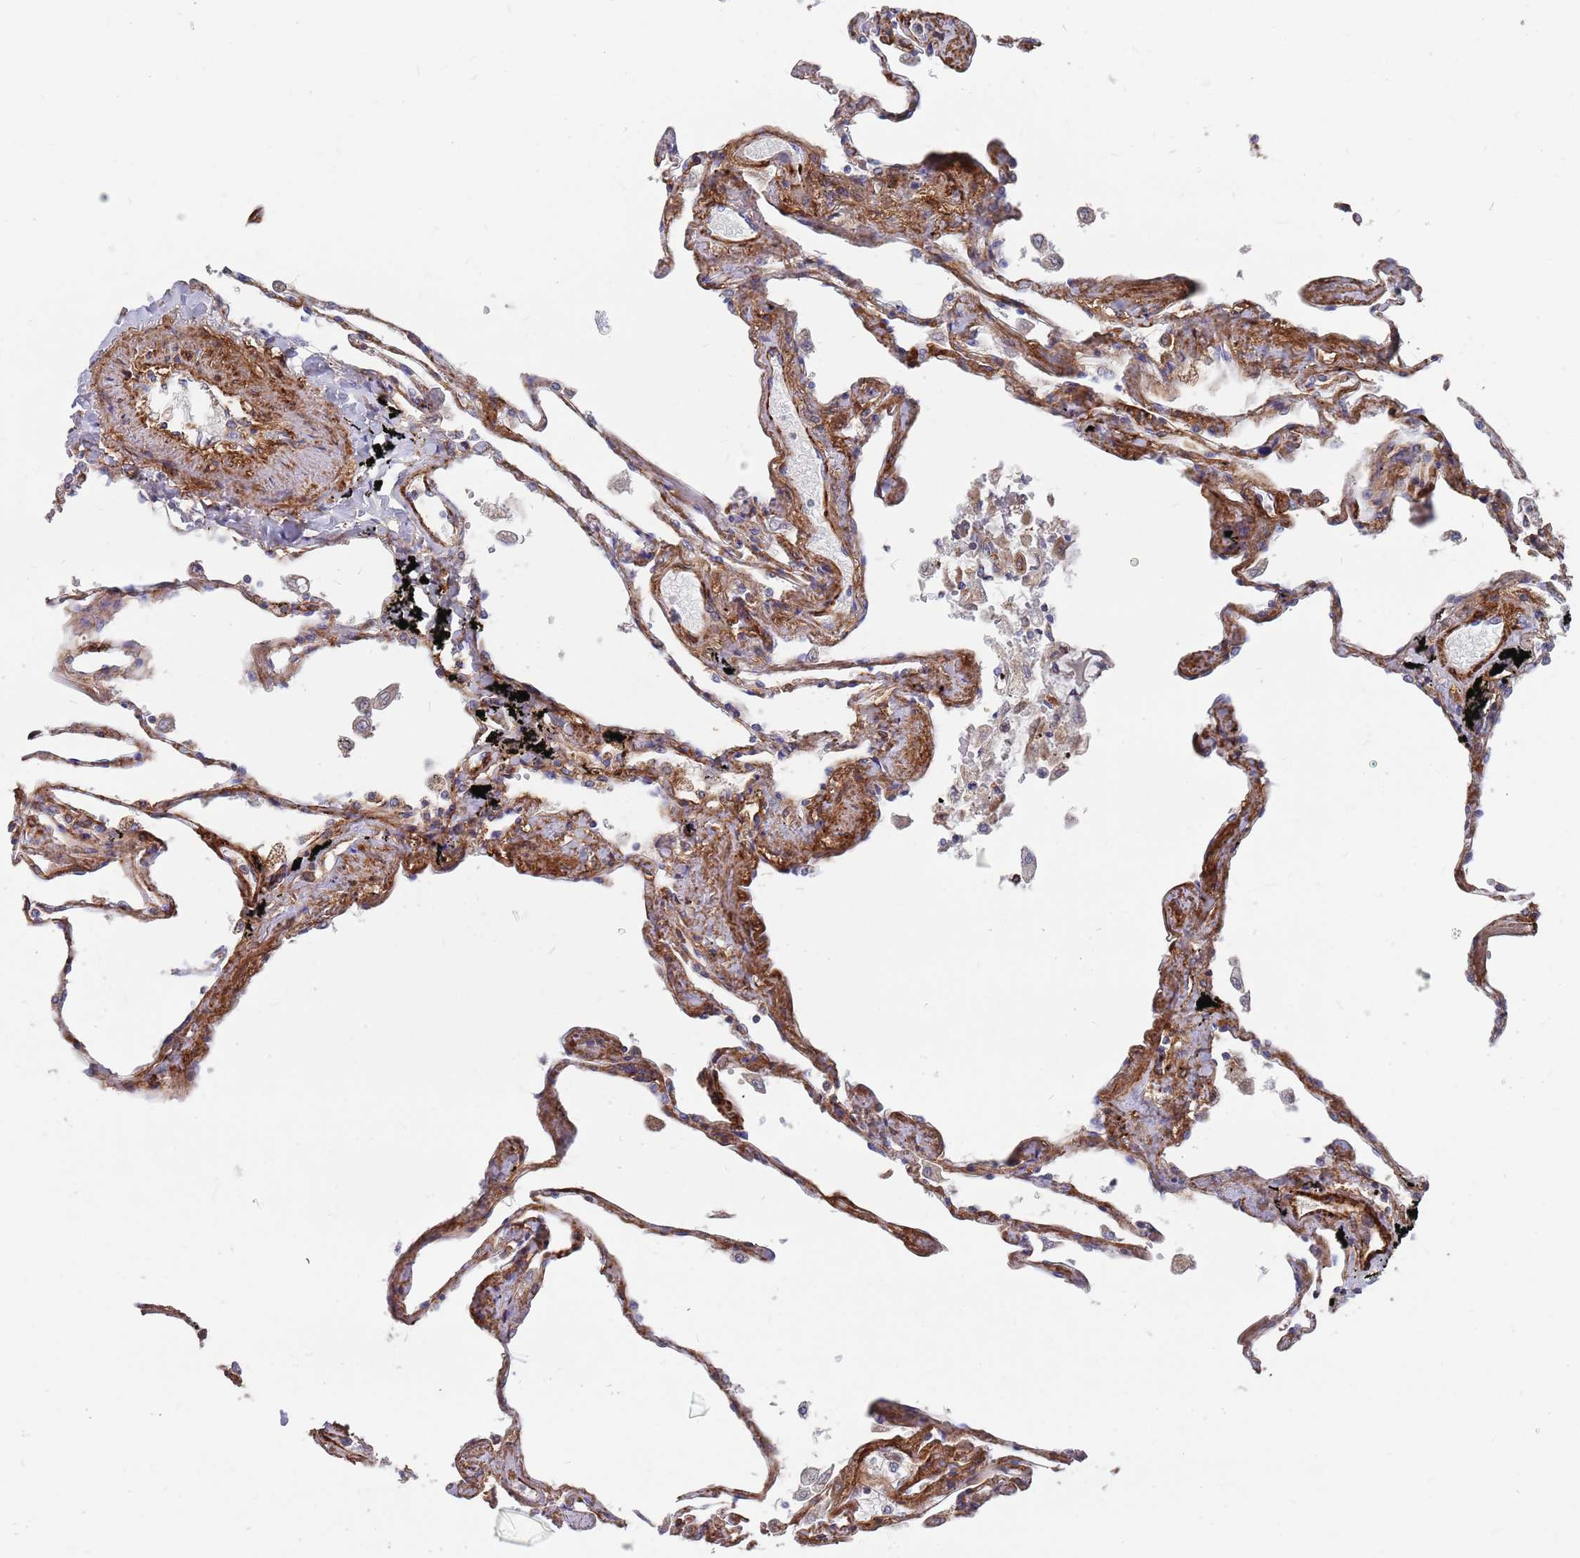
{"staining": {"intensity": "strong", "quantity": ">75%", "location": "cytoplasmic/membranous"}, "tissue": "lung", "cell_type": "Alveolar cells", "image_type": "normal", "snomed": [{"axis": "morphology", "description": "Normal tissue, NOS"}, {"axis": "topography", "description": "Lung"}], "caption": "Protein analysis of unremarkable lung exhibits strong cytoplasmic/membranous staining in approximately >75% of alveolar cells.", "gene": "WDFY3", "patient": {"sex": "female", "age": 67}}